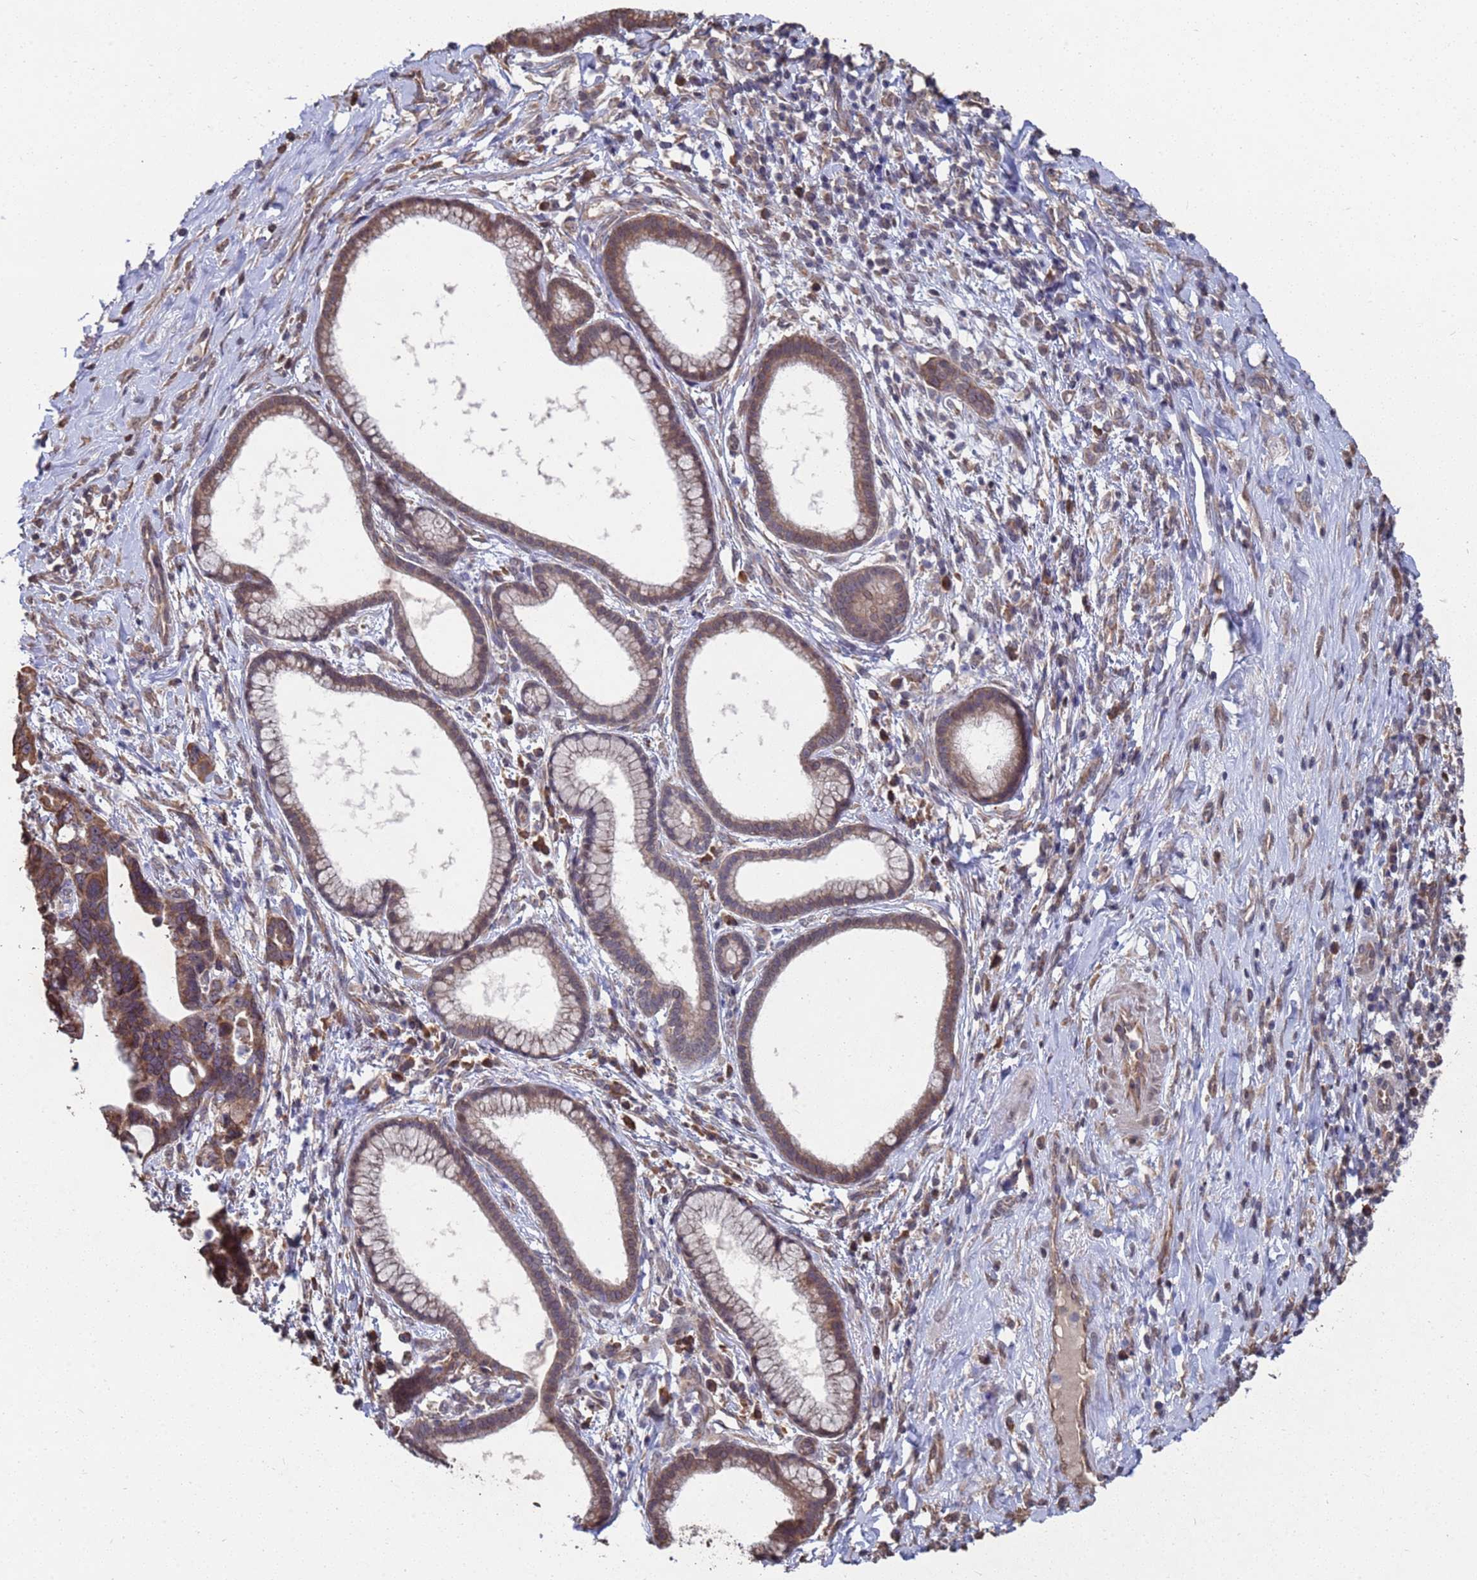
{"staining": {"intensity": "moderate", "quantity": ">75%", "location": "cytoplasmic/membranous"}, "tissue": "pancreatic cancer", "cell_type": "Tumor cells", "image_type": "cancer", "snomed": [{"axis": "morphology", "description": "Adenocarcinoma, NOS"}, {"axis": "topography", "description": "Pancreas"}], "caption": "This is an image of immunohistochemistry staining of pancreatic cancer (adenocarcinoma), which shows moderate expression in the cytoplasmic/membranous of tumor cells.", "gene": "CFAP119", "patient": {"sex": "female", "age": 83}}